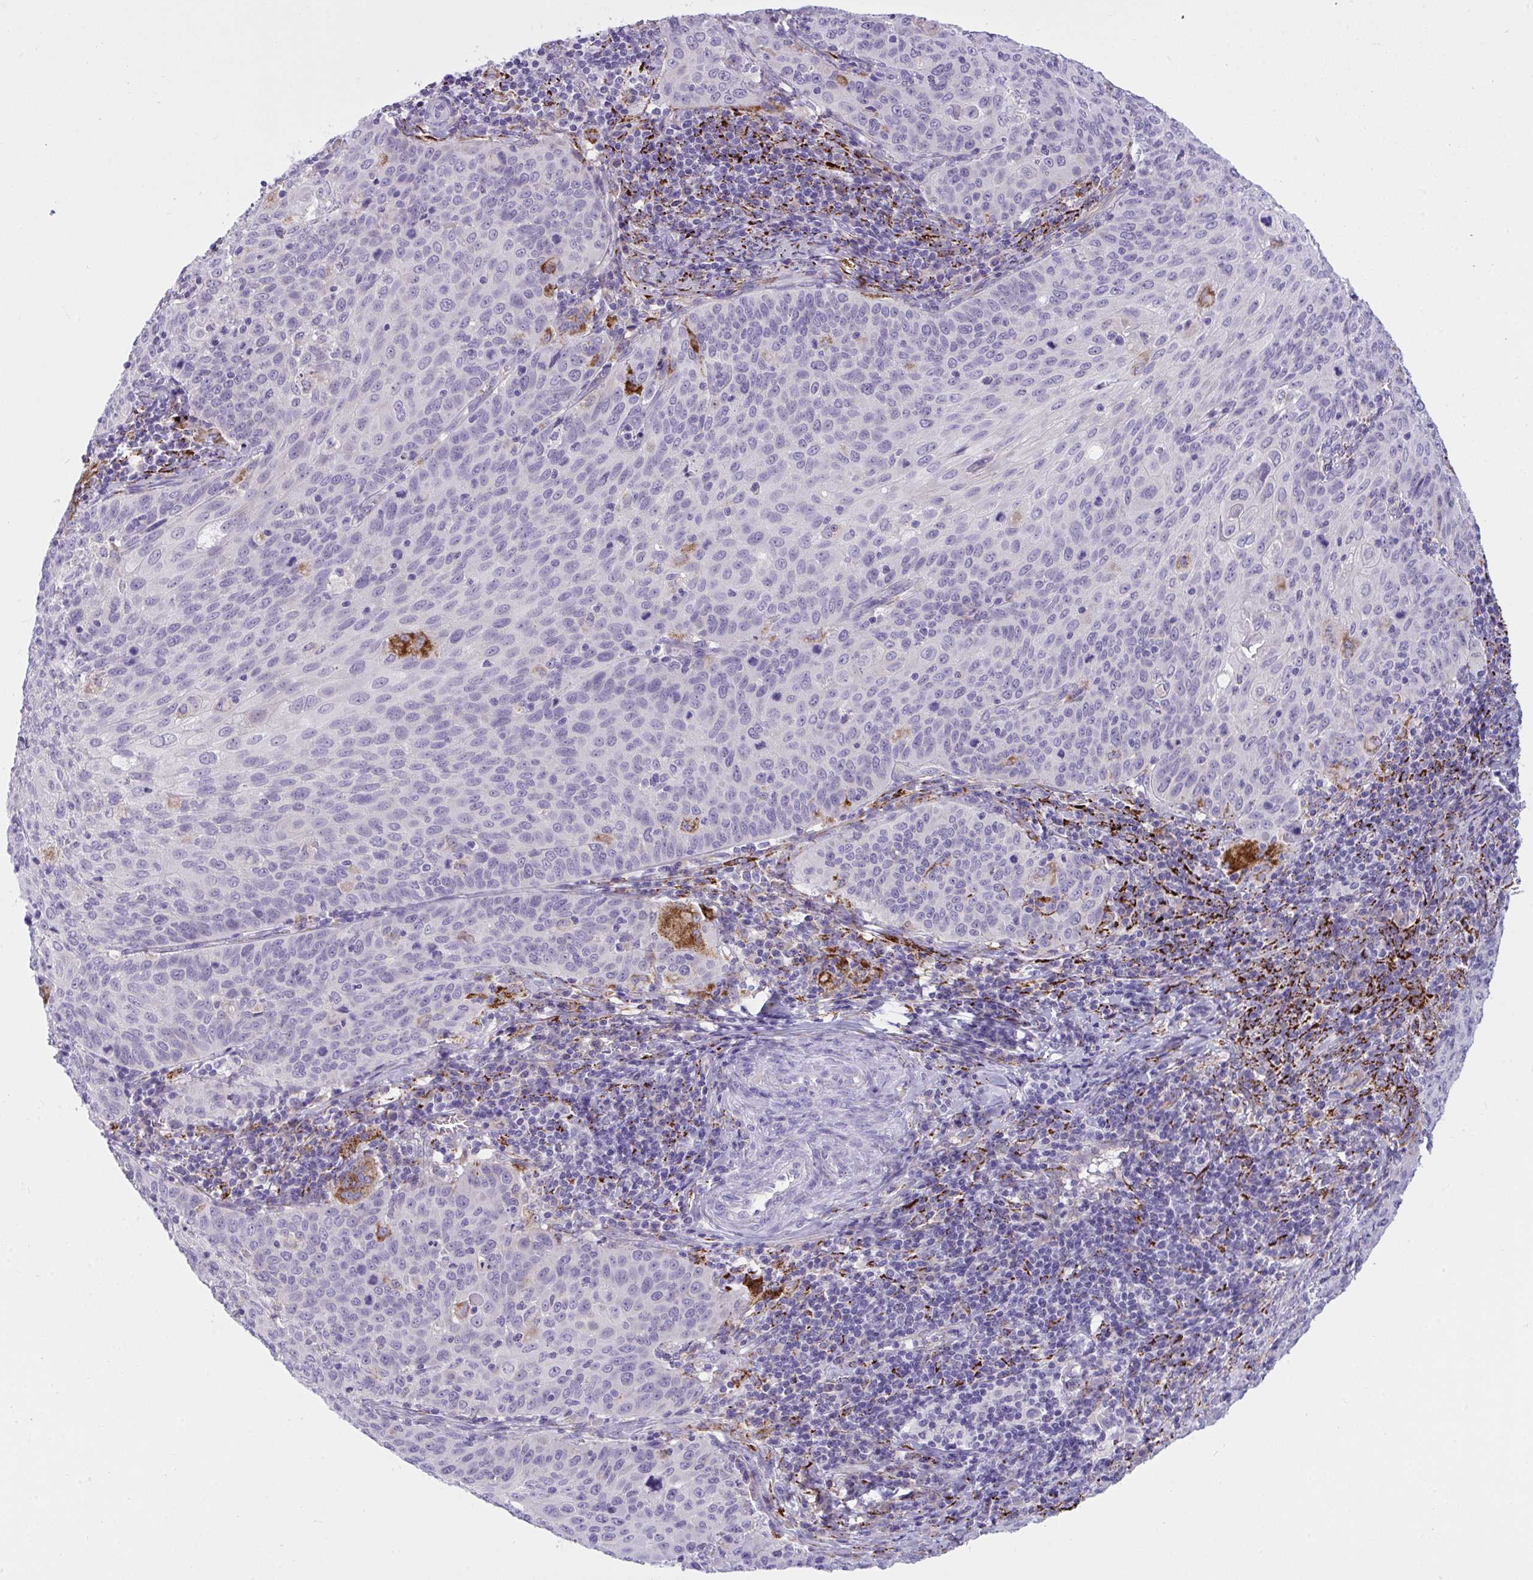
{"staining": {"intensity": "negative", "quantity": "none", "location": "none"}, "tissue": "cervical cancer", "cell_type": "Tumor cells", "image_type": "cancer", "snomed": [{"axis": "morphology", "description": "Squamous cell carcinoma, NOS"}, {"axis": "topography", "description": "Cervix"}], "caption": "The histopathology image reveals no significant staining in tumor cells of cervical cancer (squamous cell carcinoma). The staining was performed using DAB (3,3'-diaminobenzidine) to visualize the protein expression in brown, while the nuclei were stained in blue with hematoxylin (Magnification: 20x).", "gene": "SEMA6B", "patient": {"sex": "female", "age": 65}}